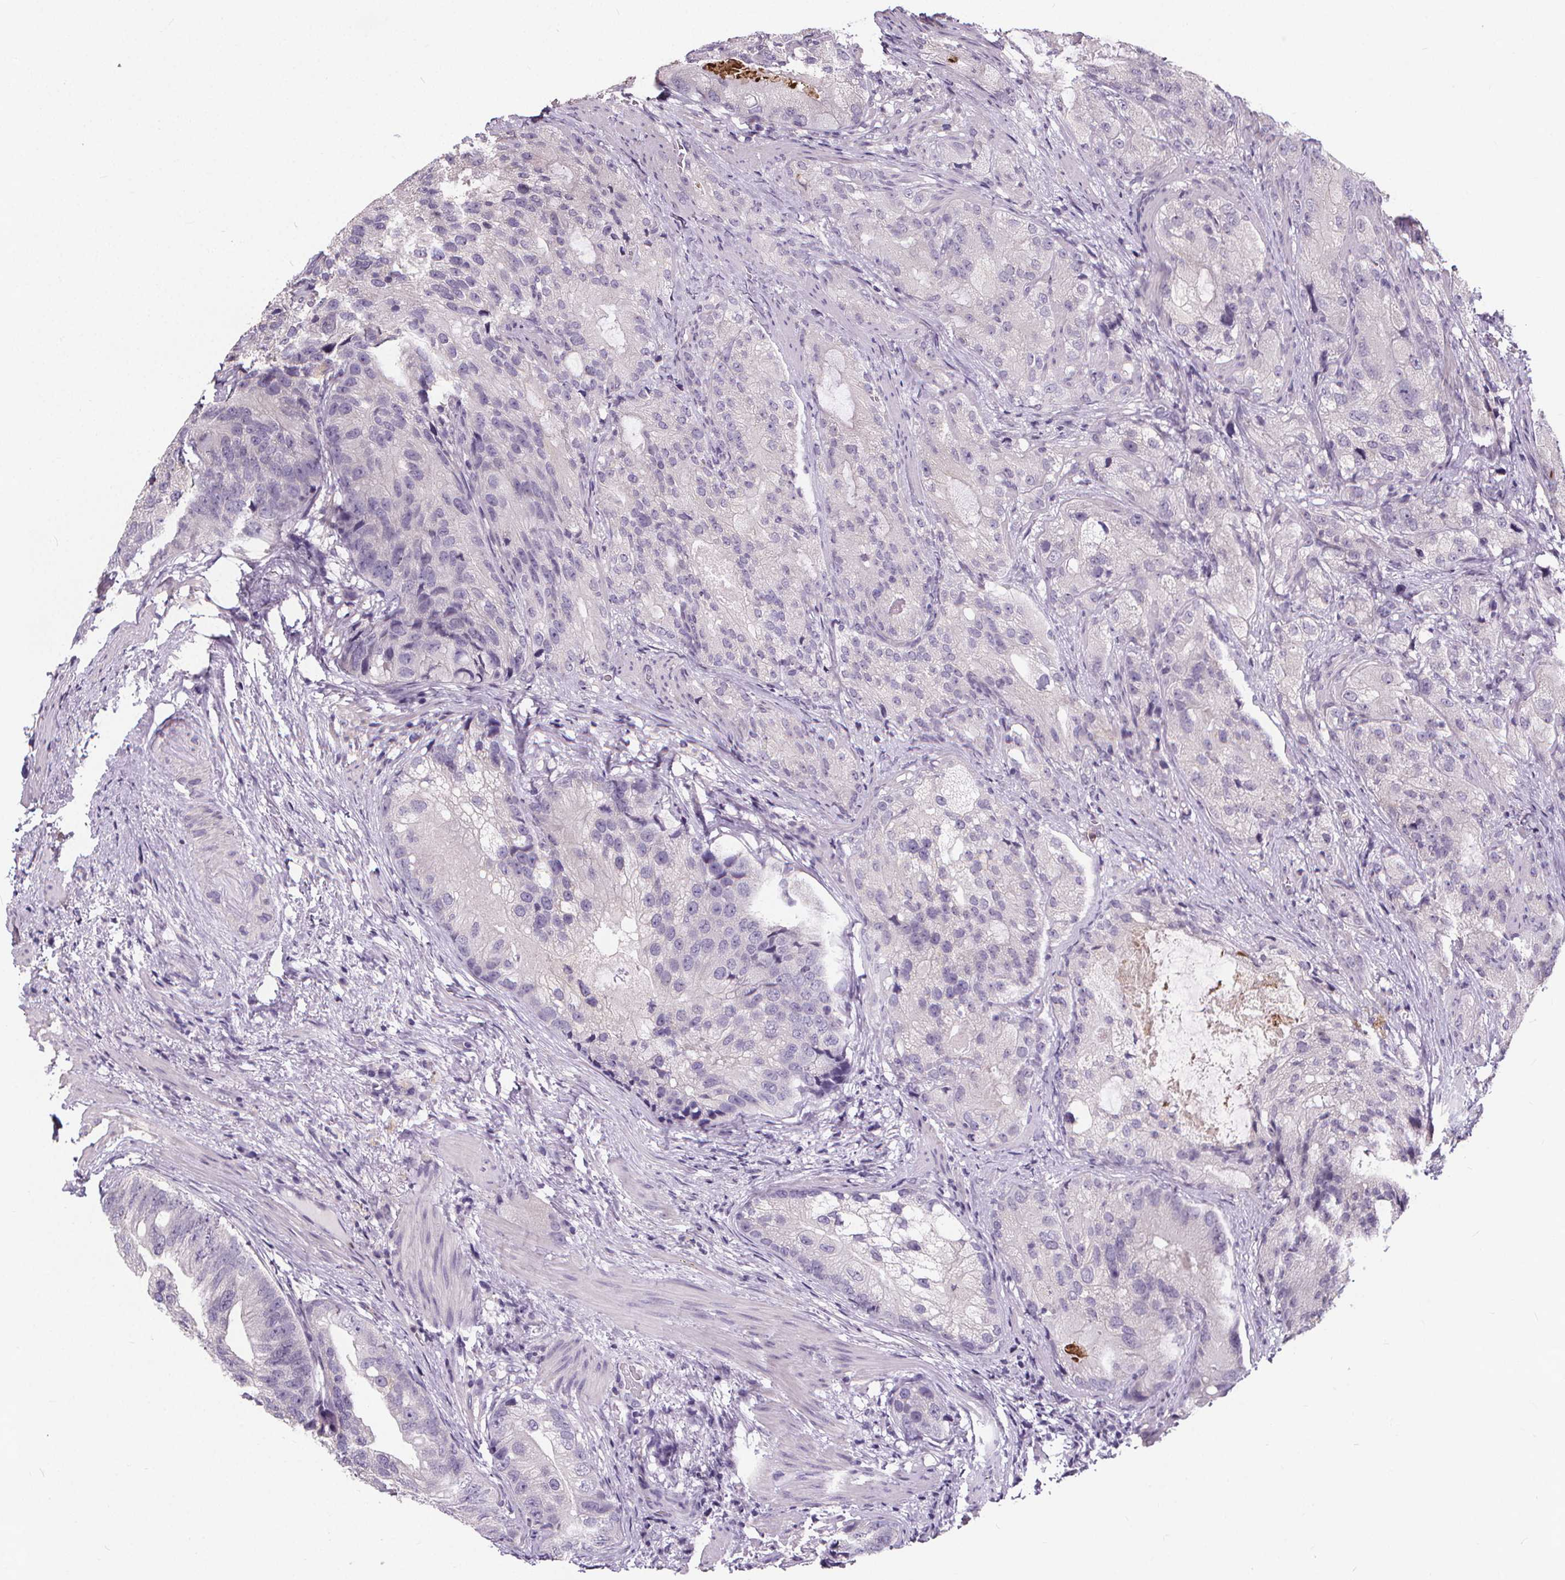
{"staining": {"intensity": "negative", "quantity": "none", "location": "none"}, "tissue": "prostate cancer", "cell_type": "Tumor cells", "image_type": "cancer", "snomed": [{"axis": "morphology", "description": "Adenocarcinoma, High grade"}, {"axis": "topography", "description": "Prostate"}], "caption": "IHC of human prostate cancer (high-grade adenocarcinoma) displays no expression in tumor cells. Nuclei are stained in blue.", "gene": "ATP6V1D", "patient": {"sex": "male", "age": 70}}